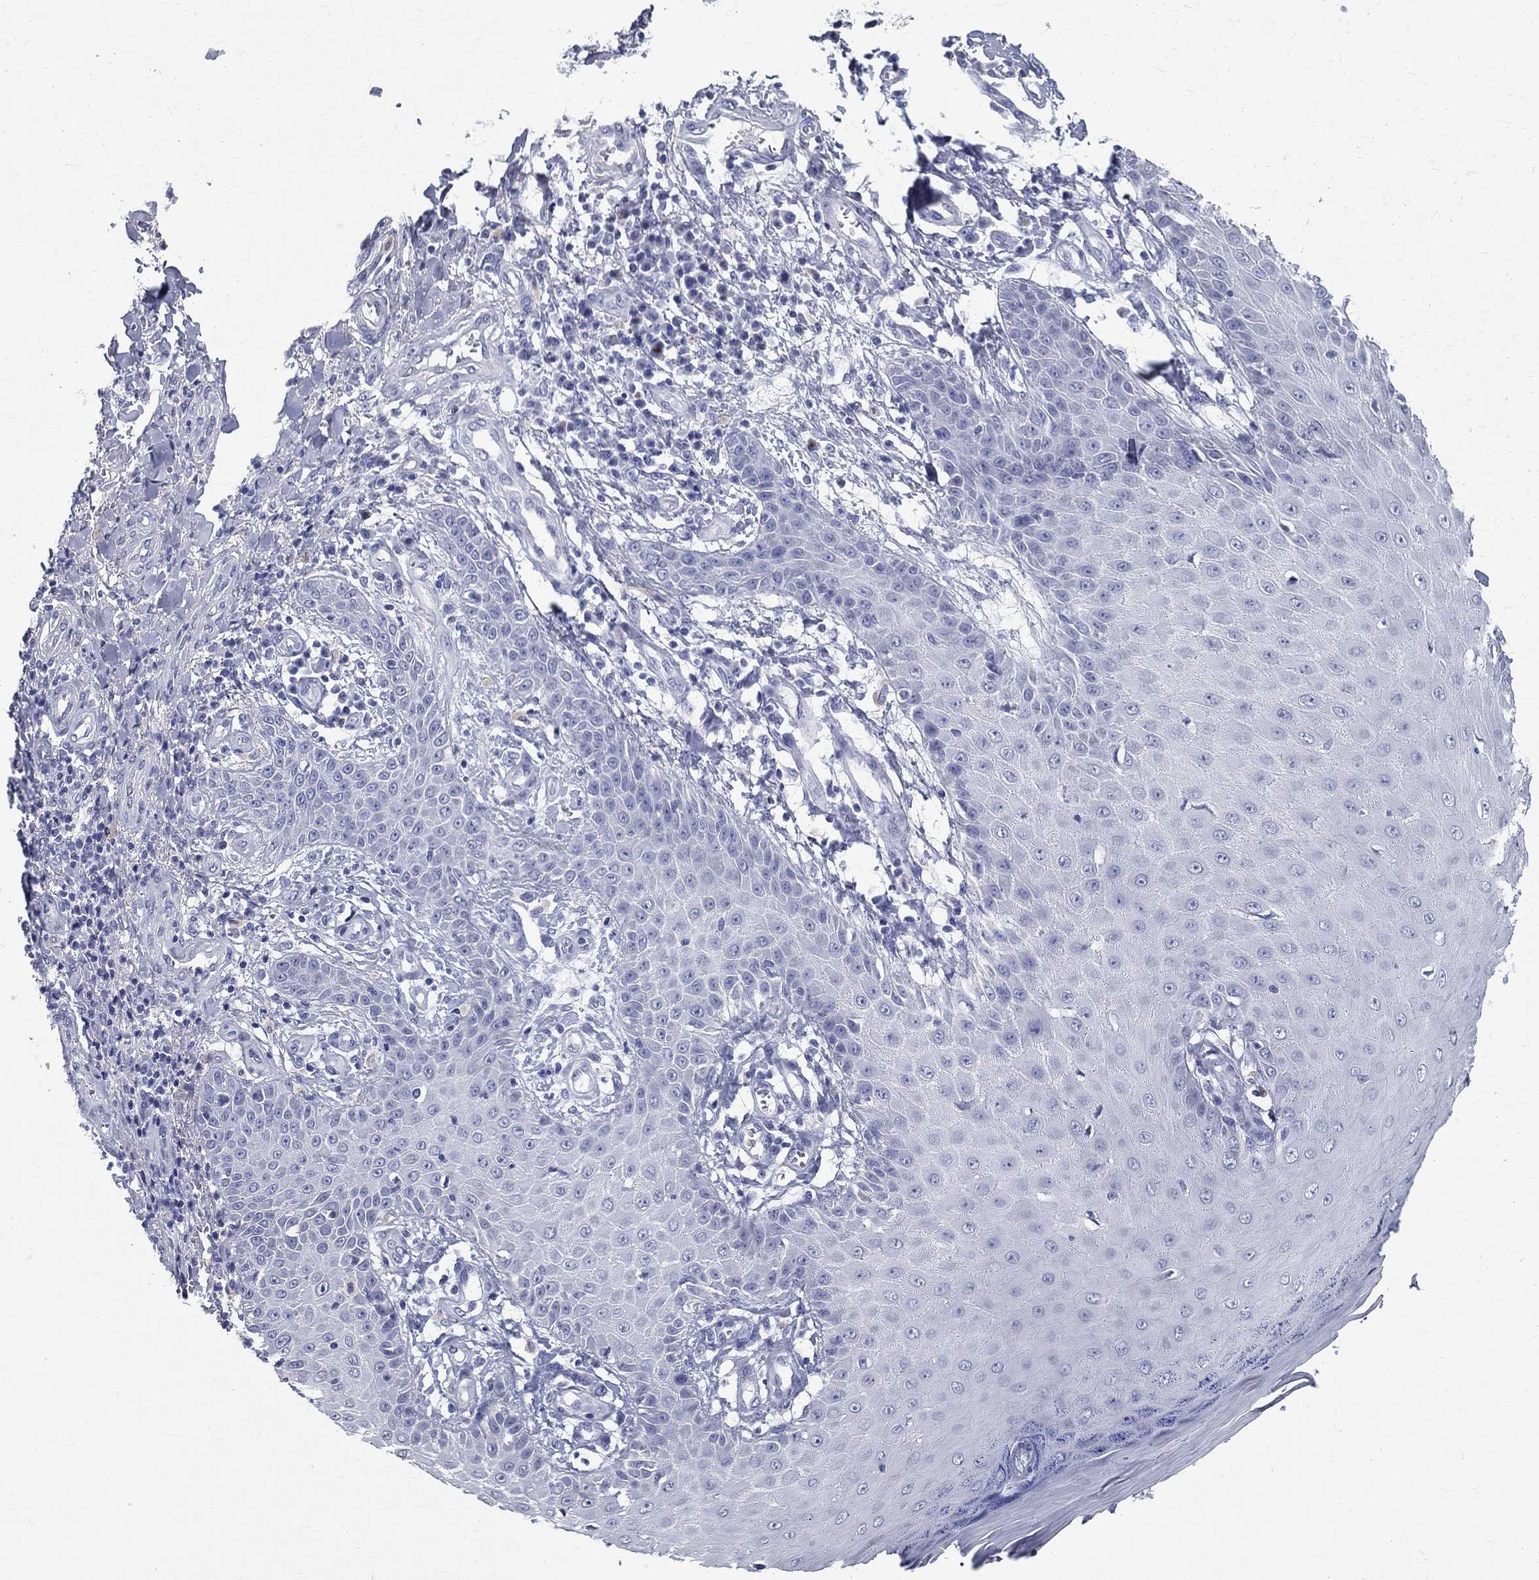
{"staining": {"intensity": "negative", "quantity": "none", "location": "none"}, "tissue": "skin cancer", "cell_type": "Tumor cells", "image_type": "cancer", "snomed": [{"axis": "morphology", "description": "Squamous cell carcinoma, NOS"}, {"axis": "topography", "description": "Skin"}], "caption": "Squamous cell carcinoma (skin) stained for a protein using IHC demonstrates no expression tumor cells.", "gene": "TGM4", "patient": {"sex": "male", "age": 70}}